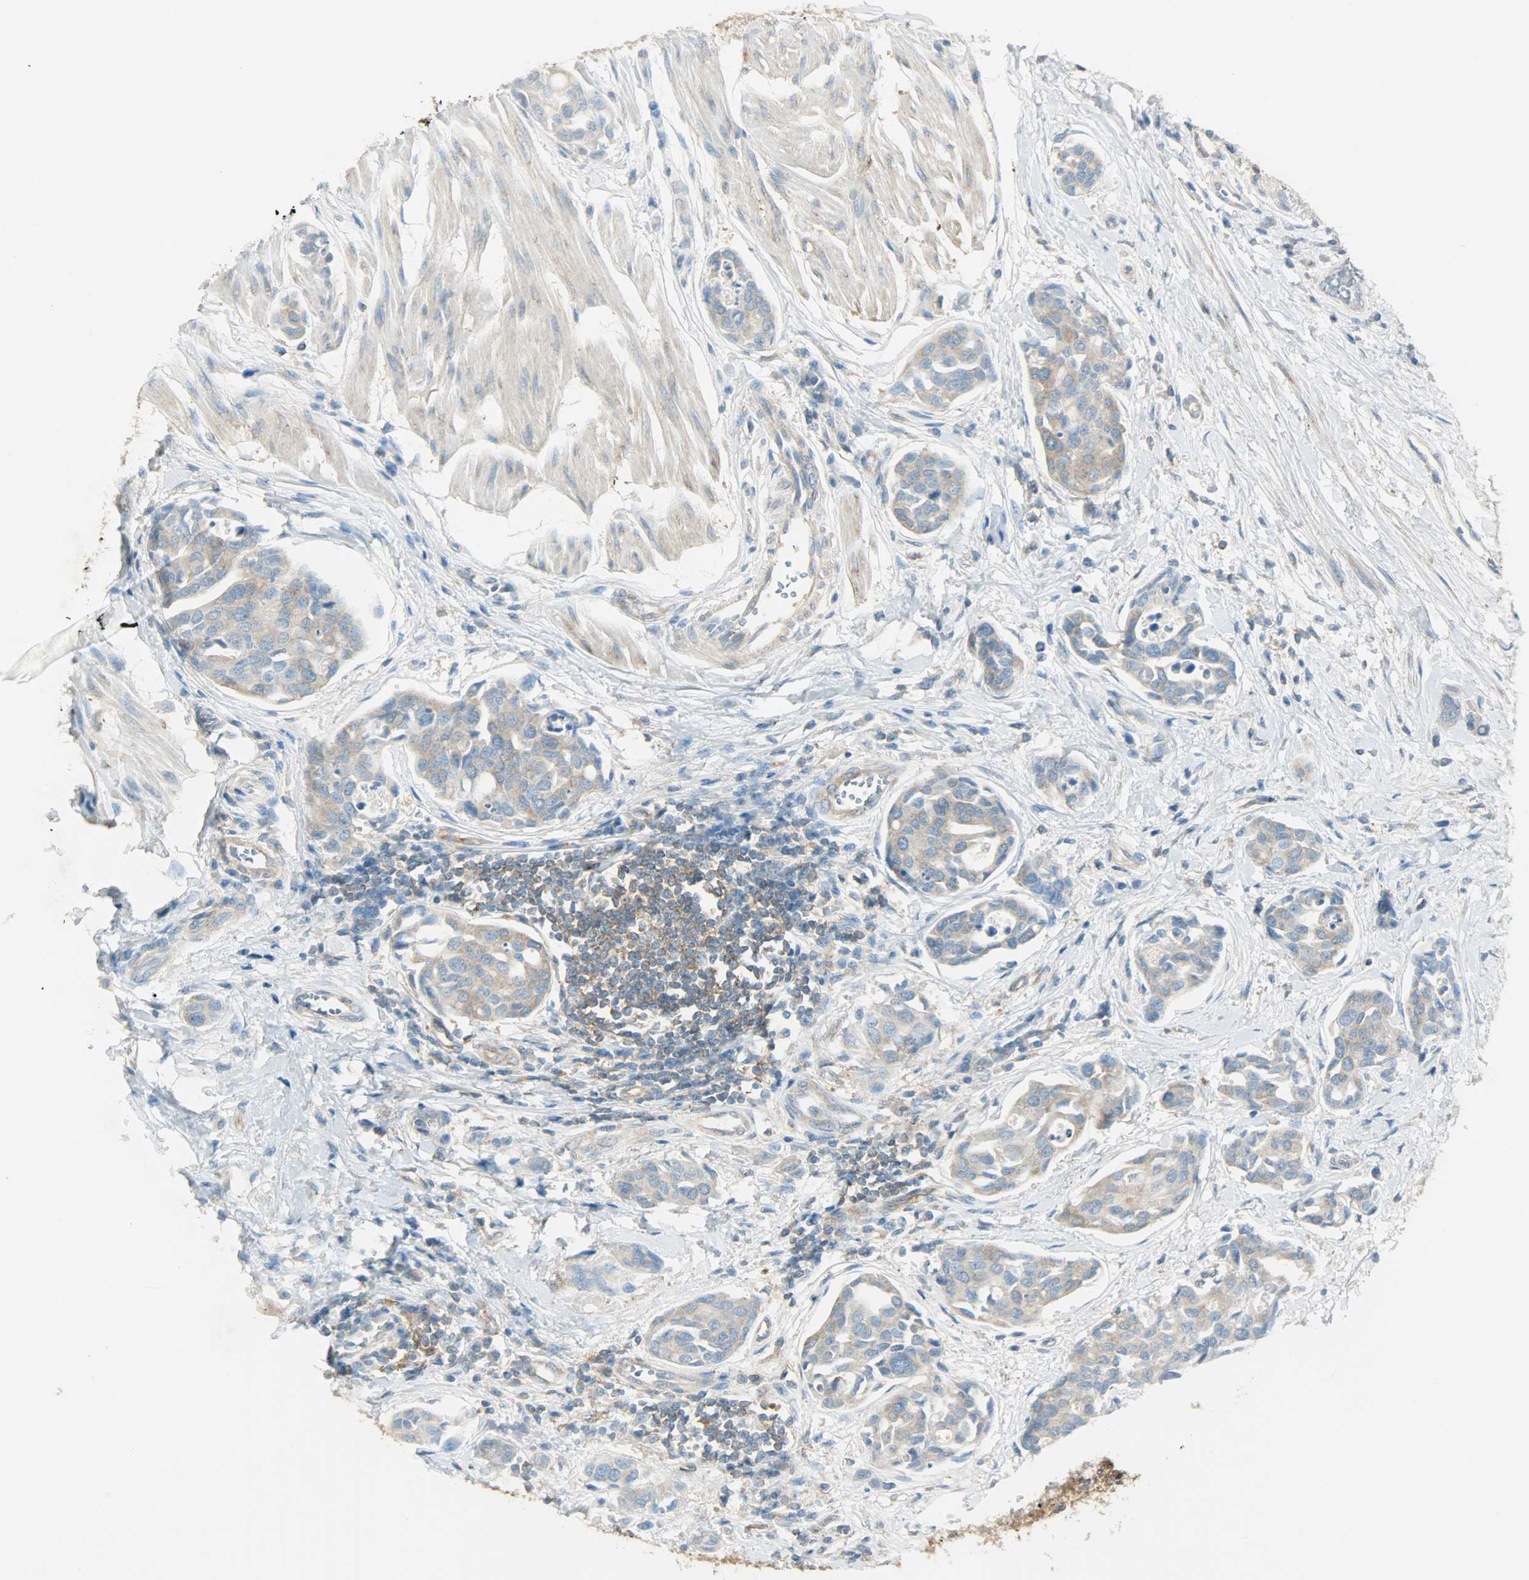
{"staining": {"intensity": "weak", "quantity": "25%-75%", "location": "cytoplasmic/membranous"}, "tissue": "urothelial cancer", "cell_type": "Tumor cells", "image_type": "cancer", "snomed": [{"axis": "morphology", "description": "Urothelial carcinoma, High grade"}, {"axis": "topography", "description": "Urinary bladder"}], "caption": "This is an image of IHC staining of urothelial cancer, which shows weak expression in the cytoplasmic/membranous of tumor cells.", "gene": "TSC22D2", "patient": {"sex": "male", "age": 78}}